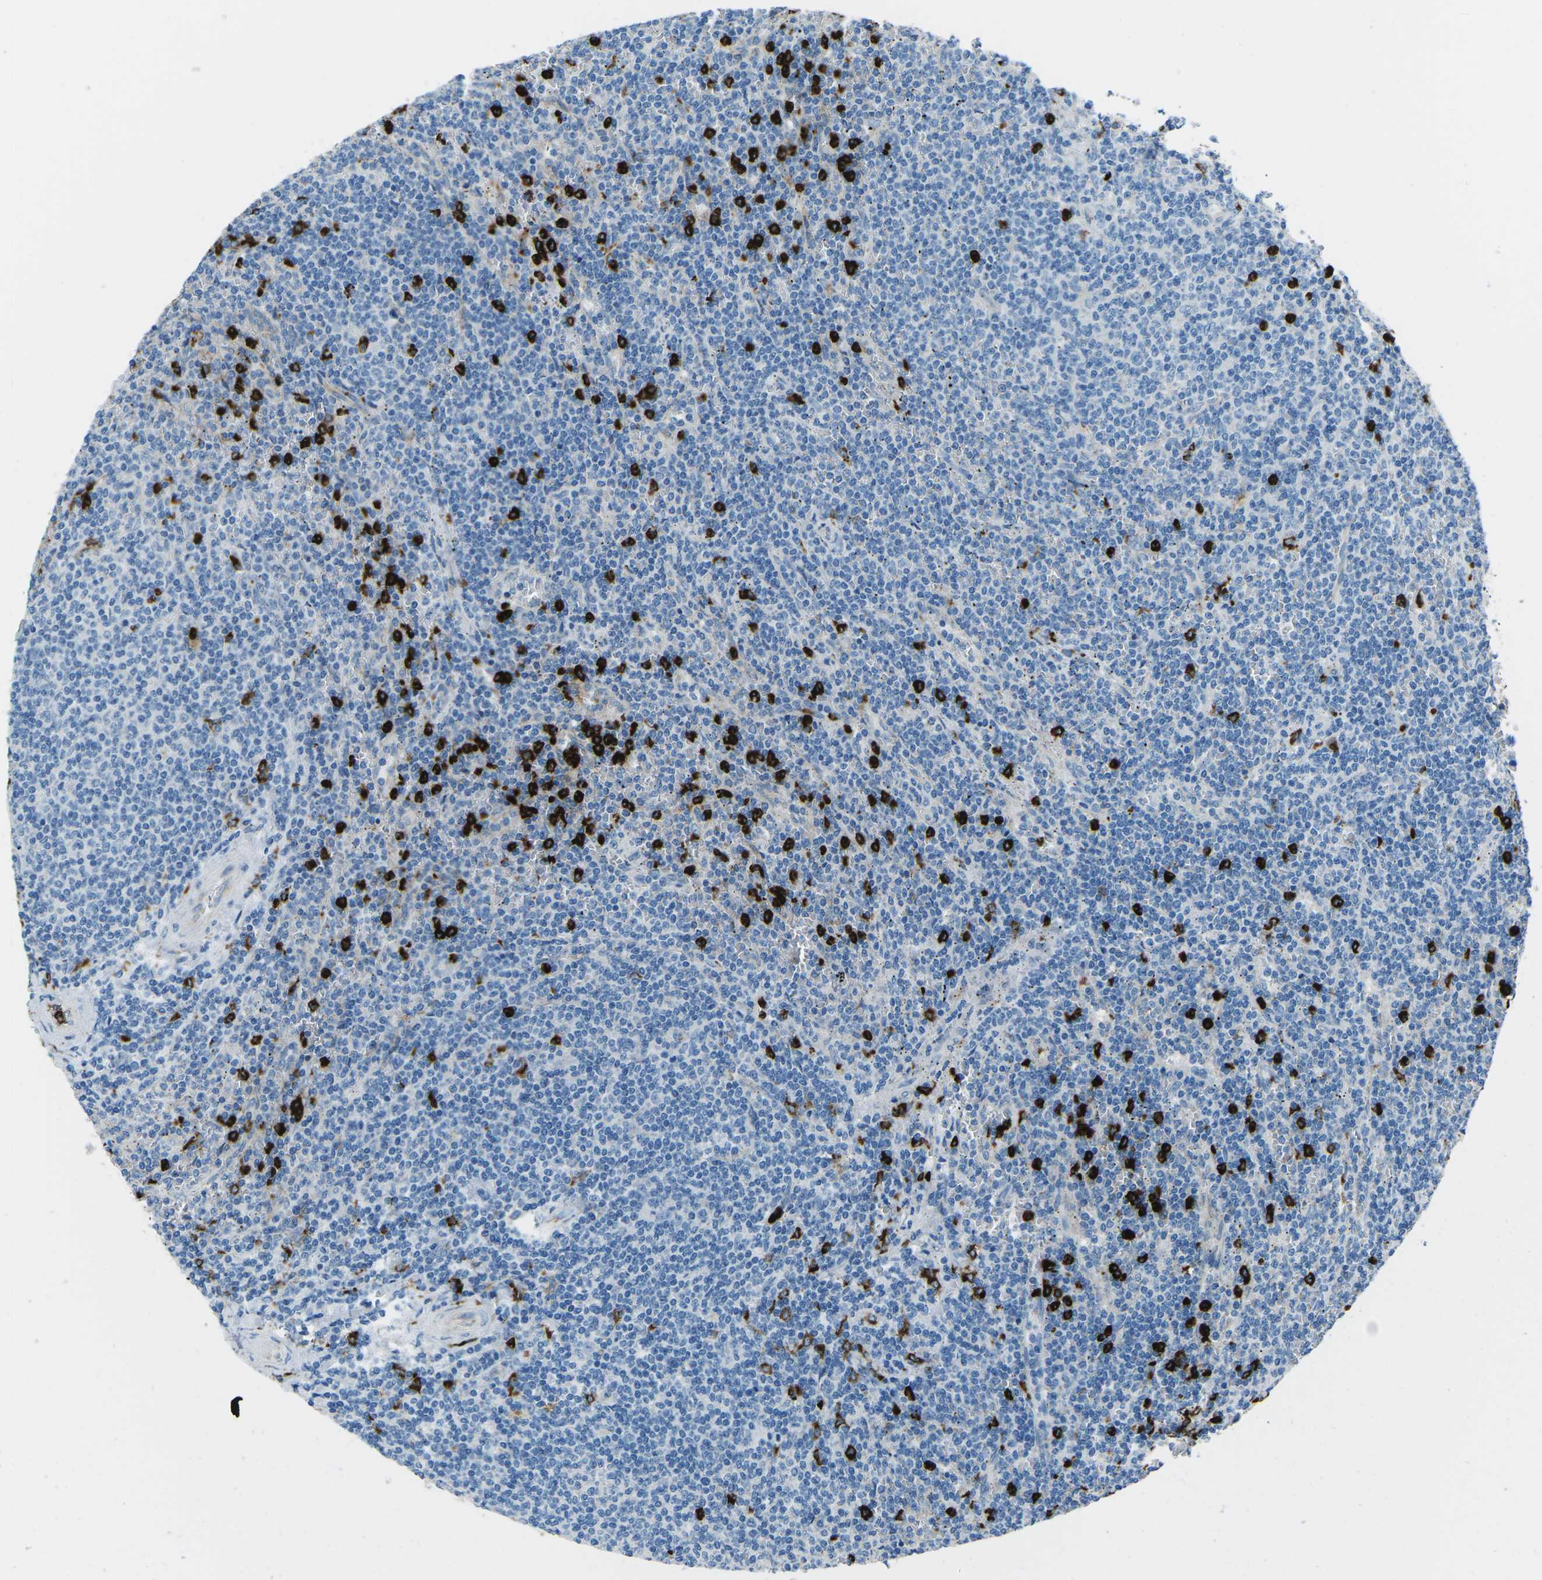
{"staining": {"intensity": "negative", "quantity": "none", "location": "none"}, "tissue": "lymphoma", "cell_type": "Tumor cells", "image_type": "cancer", "snomed": [{"axis": "morphology", "description": "Malignant lymphoma, non-Hodgkin's type, Low grade"}, {"axis": "topography", "description": "Spleen"}], "caption": "High magnification brightfield microscopy of lymphoma stained with DAB (brown) and counterstained with hematoxylin (blue): tumor cells show no significant positivity. (DAB immunohistochemistry (IHC), high magnification).", "gene": "FCN1", "patient": {"sex": "female", "age": 50}}